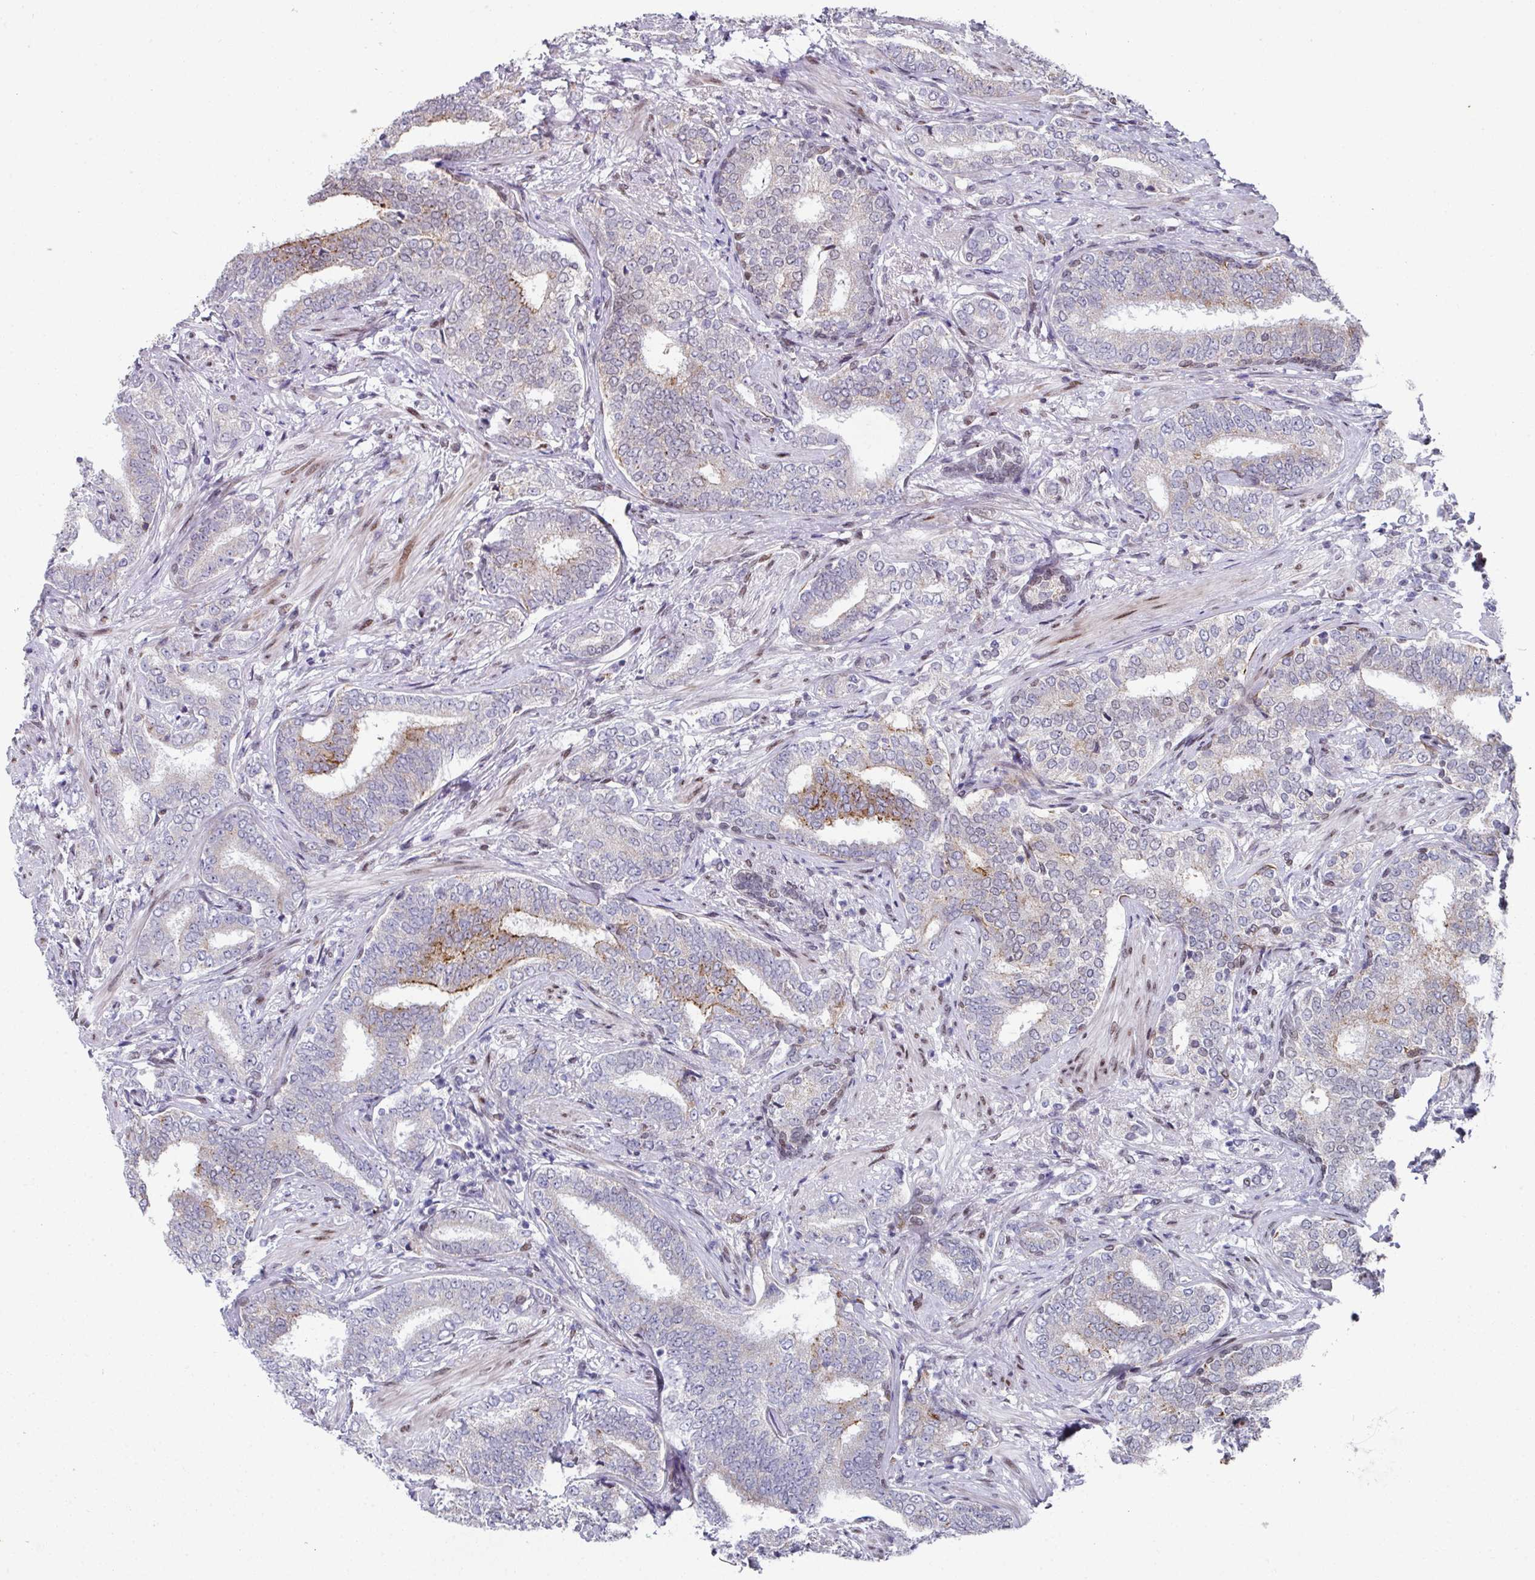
{"staining": {"intensity": "moderate", "quantity": "<25%", "location": "cytoplasmic/membranous"}, "tissue": "prostate cancer", "cell_type": "Tumor cells", "image_type": "cancer", "snomed": [{"axis": "morphology", "description": "Adenocarcinoma, High grade"}, {"axis": "topography", "description": "Prostate"}], "caption": "This histopathology image shows adenocarcinoma (high-grade) (prostate) stained with immunohistochemistry (IHC) to label a protein in brown. The cytoplasmic/membranous of tumor cells show moderate positivity for the protein. Nuclei are counter-stained blue.", "gene": "CBX7", "patient": {"sex": "male", "age": 72}}